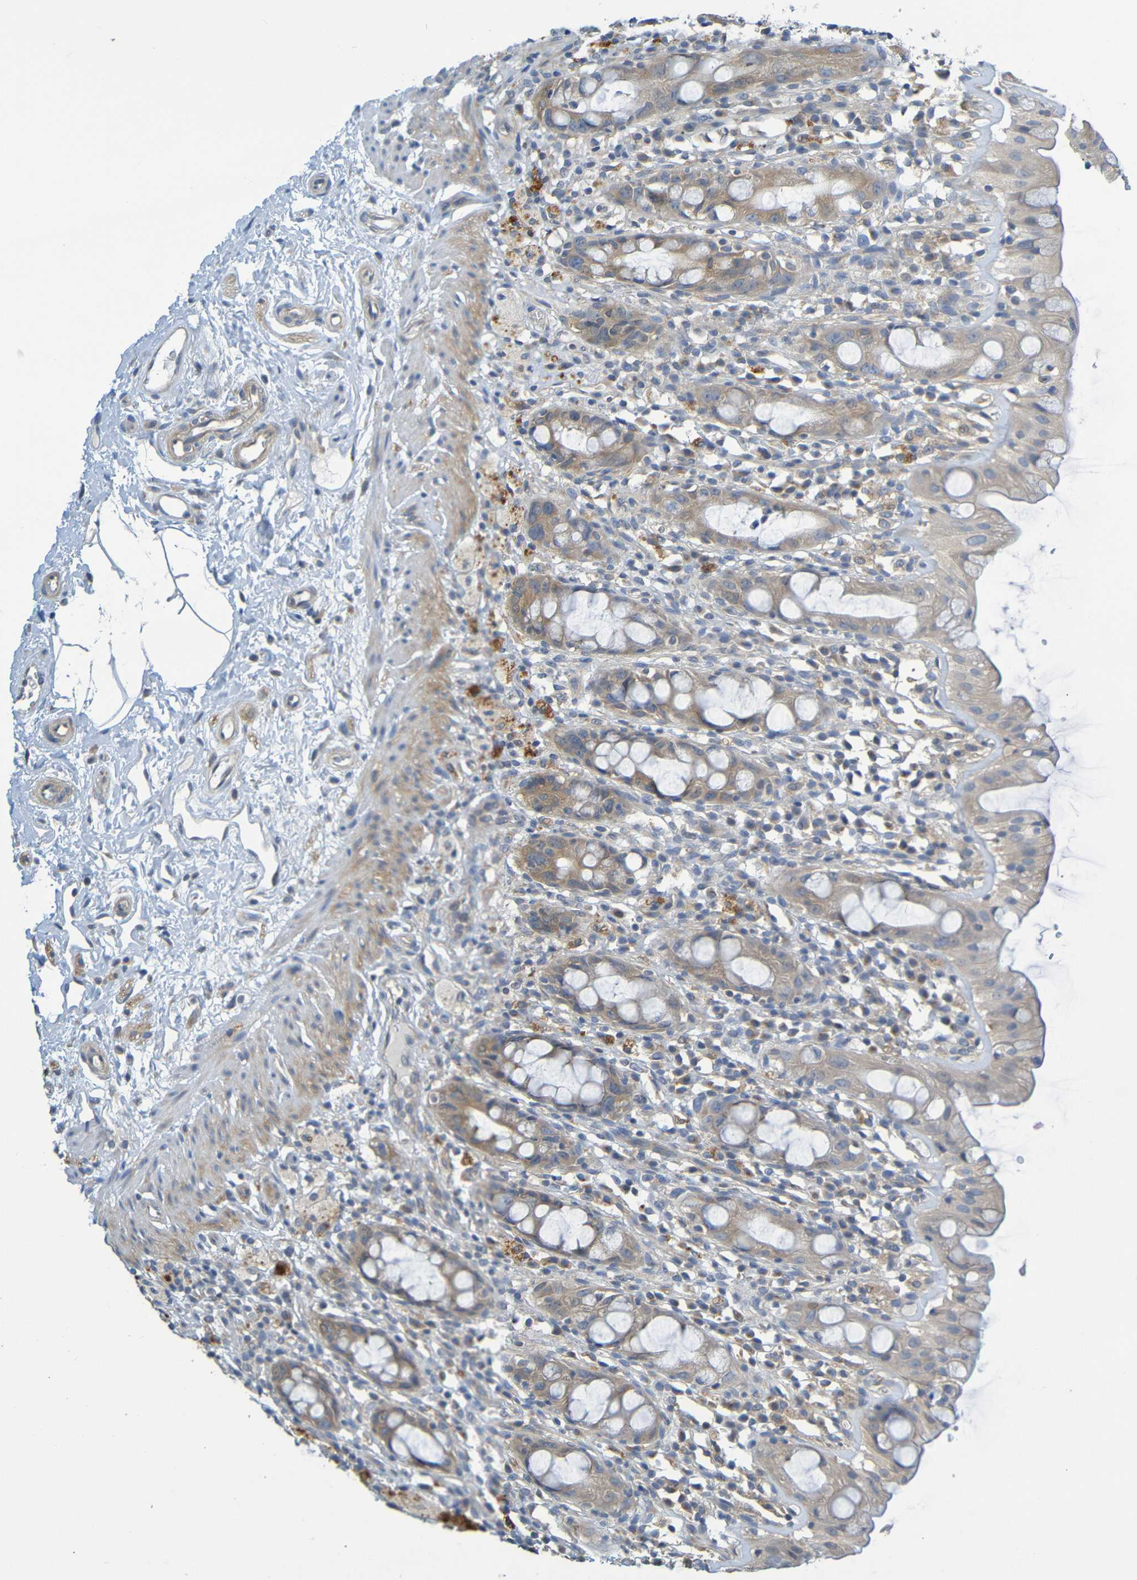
{"staining": {"intensity": "moderate", "quantity": ">75%", "location": "cytoplasmic/membranous"}, "tissue": "rectum", "cell_type": "Glandular cells", "image_type": "normal", "snomed": [{"axis": "morphology", "description": "Normal tissue, NOS"}, {"axis": "topography", "description": "Rectum"}], "caption": "Benign rectum exhibits moderate cytoplasmic/membranous expression in about >75% of glandular cells, visualized by immunohistochemistry.", "gene": "CYP4F2", "patient": {"sex": "male", "age": 44}}